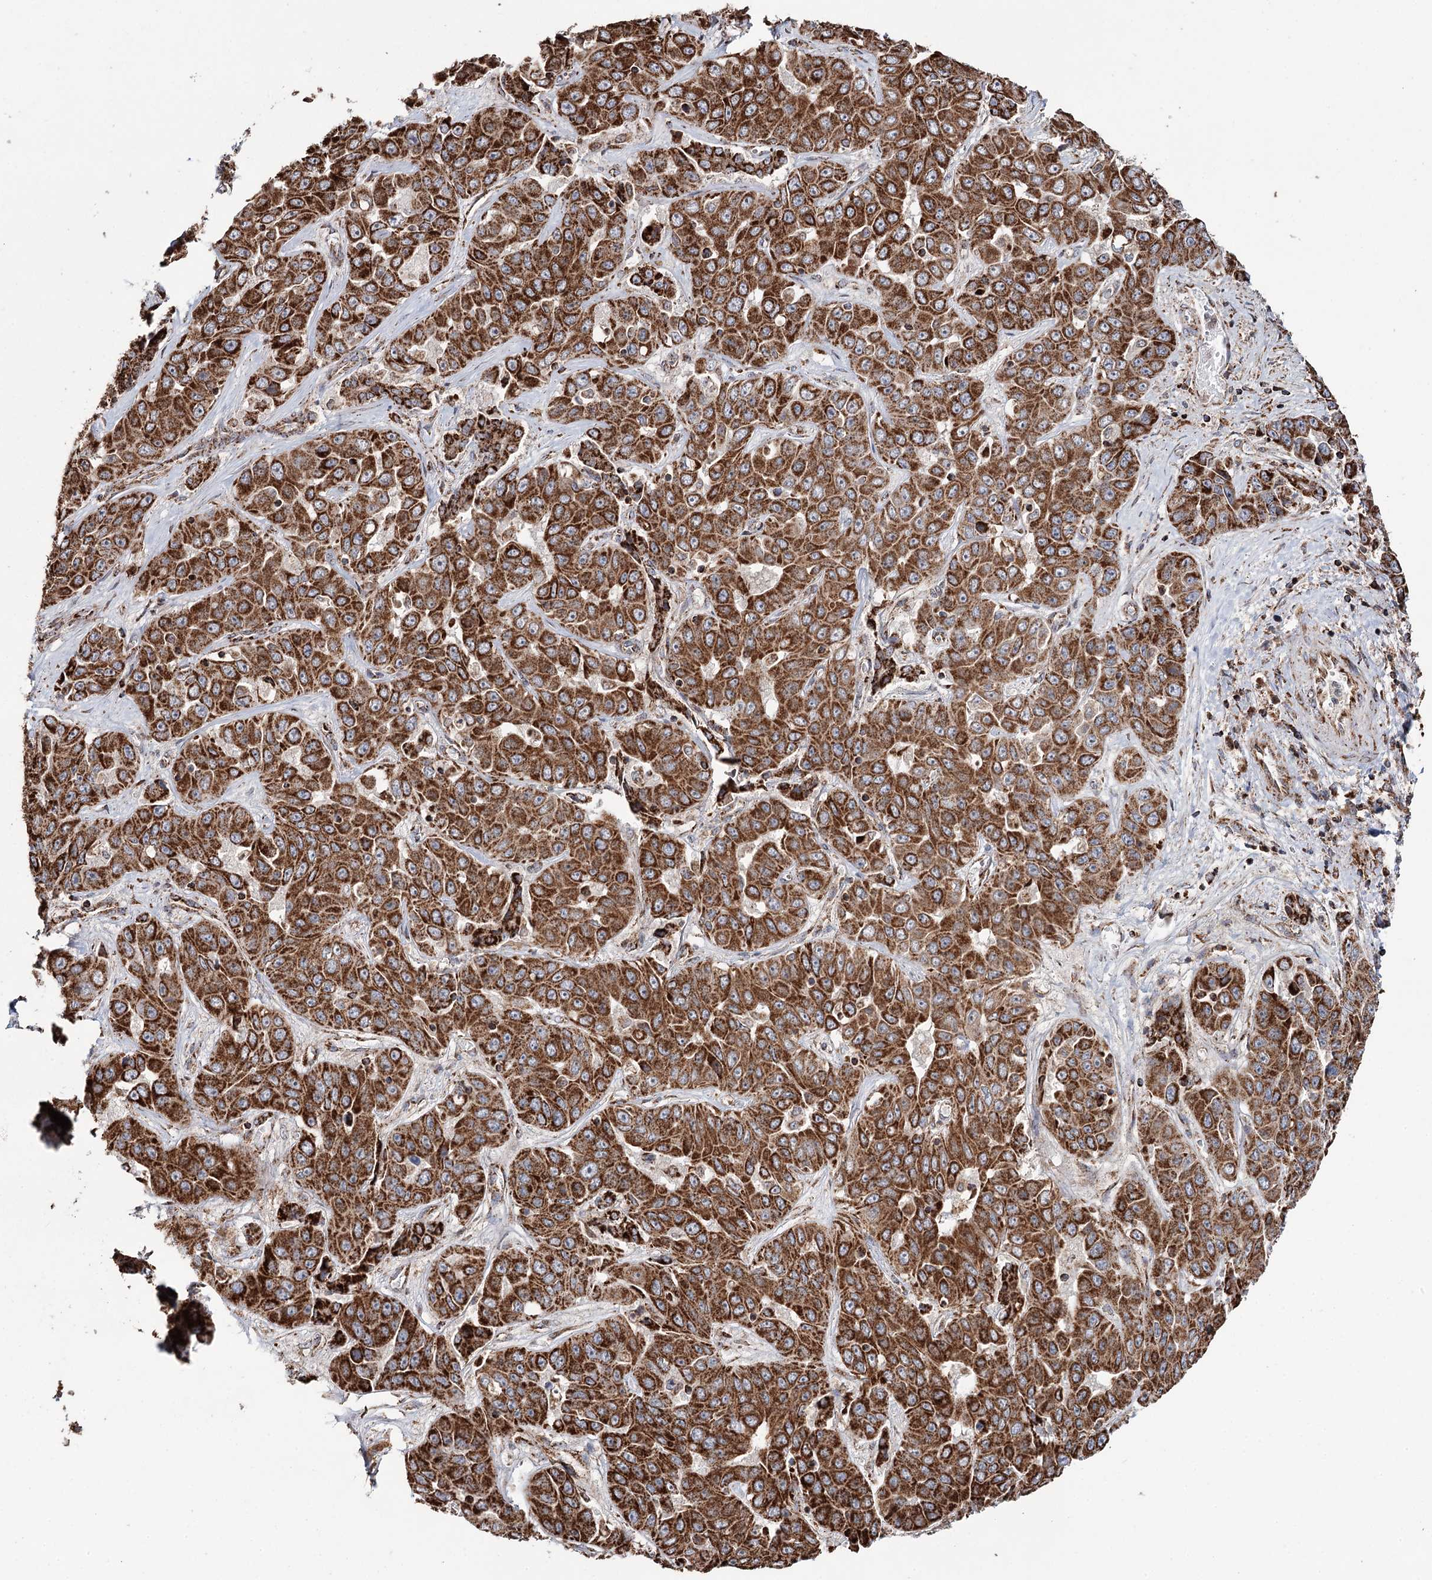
{"staining": {"intensity": "strong", "quantity": ">75%", "location": "cytoplasmic/membranous"}, "tissue": "liver cancer", "cell_type": "Tumor cells", "image_type": "cancer", "snomed": [{"axis": "morphology", "description": "Cholangiocarcinoma"}, {"axis": "topography", "description": "Liver"}], "caption": "Human liver cancer stained with a brown dye displays strong cytoplasmic/membranous positive staining in approximately >75% of tumor cells.", "gene": "APH1A", "patient": {"sex": "female", "age": 52}}